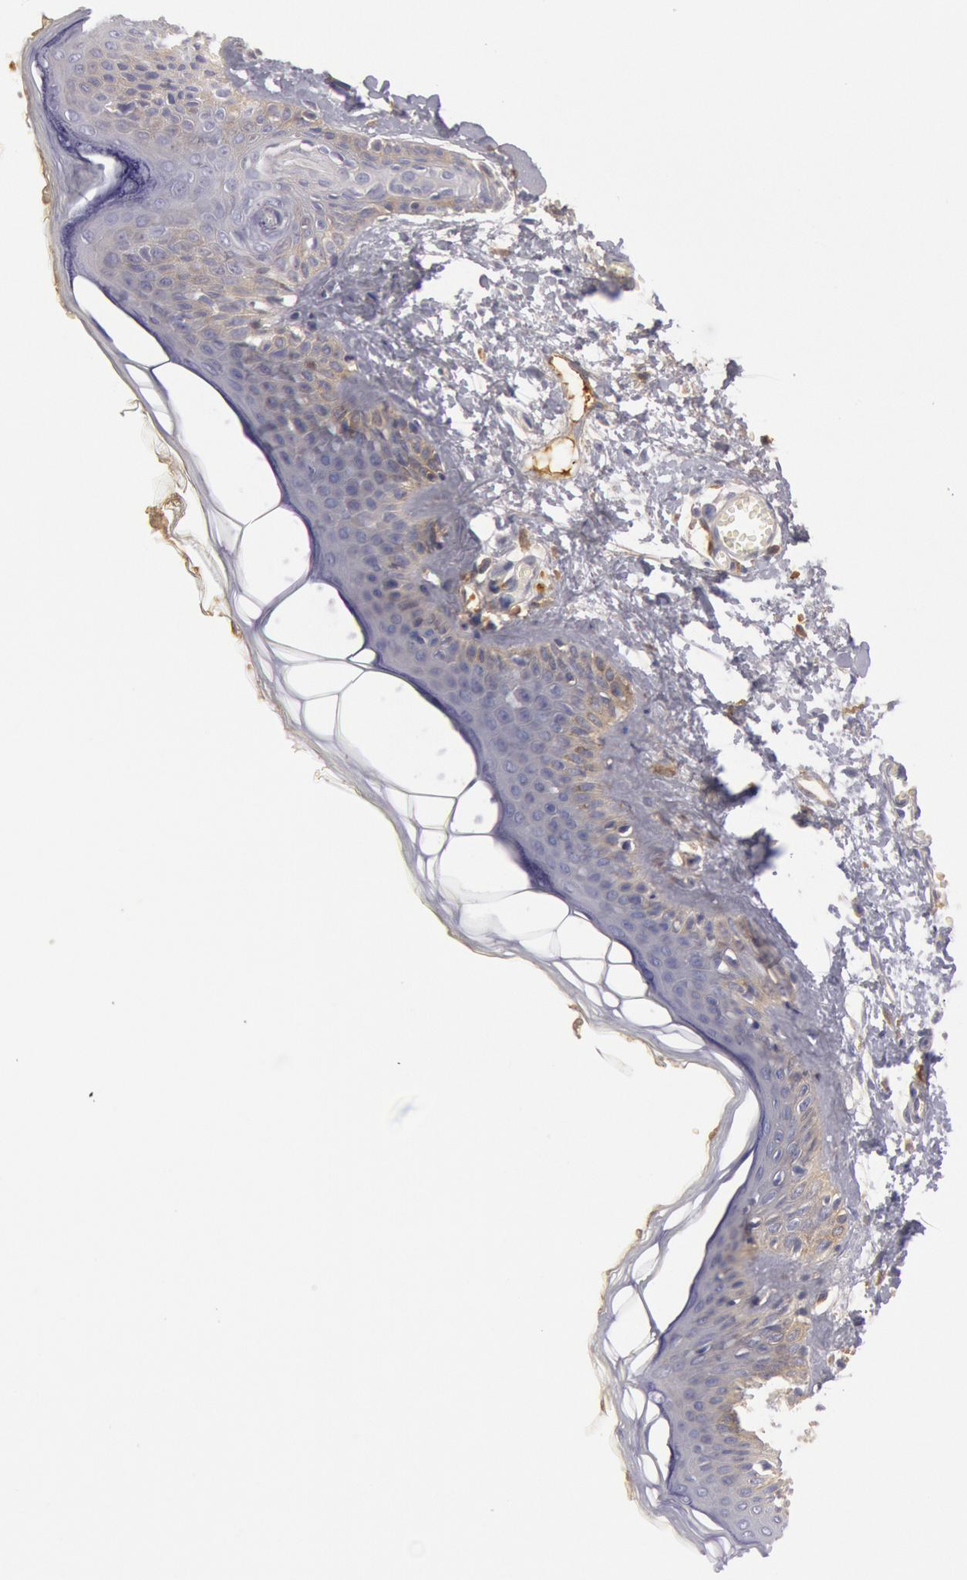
{"staining": {"intensity": "negative", "quantity": "none", "location": "none"}, "tissue": "skin", "cell_type": "Fibroblasts", "image_type": "normal", "snomed": [{"axis": "morphology", "description": "Normal tissue, NOS"}, {"axis": "morphology", "description": "Sarcoma, NOS"}, {"axis": "topography", "description": "Skin"}, {"axis": "topography", "description": "Soft tissue"}], "caption": "Immunohistochemical staining of unremarkable skin shows no significant staining in fibroblasts.", "gene": "IGHA1", "patient": {"sex": "female", "age": 51}}